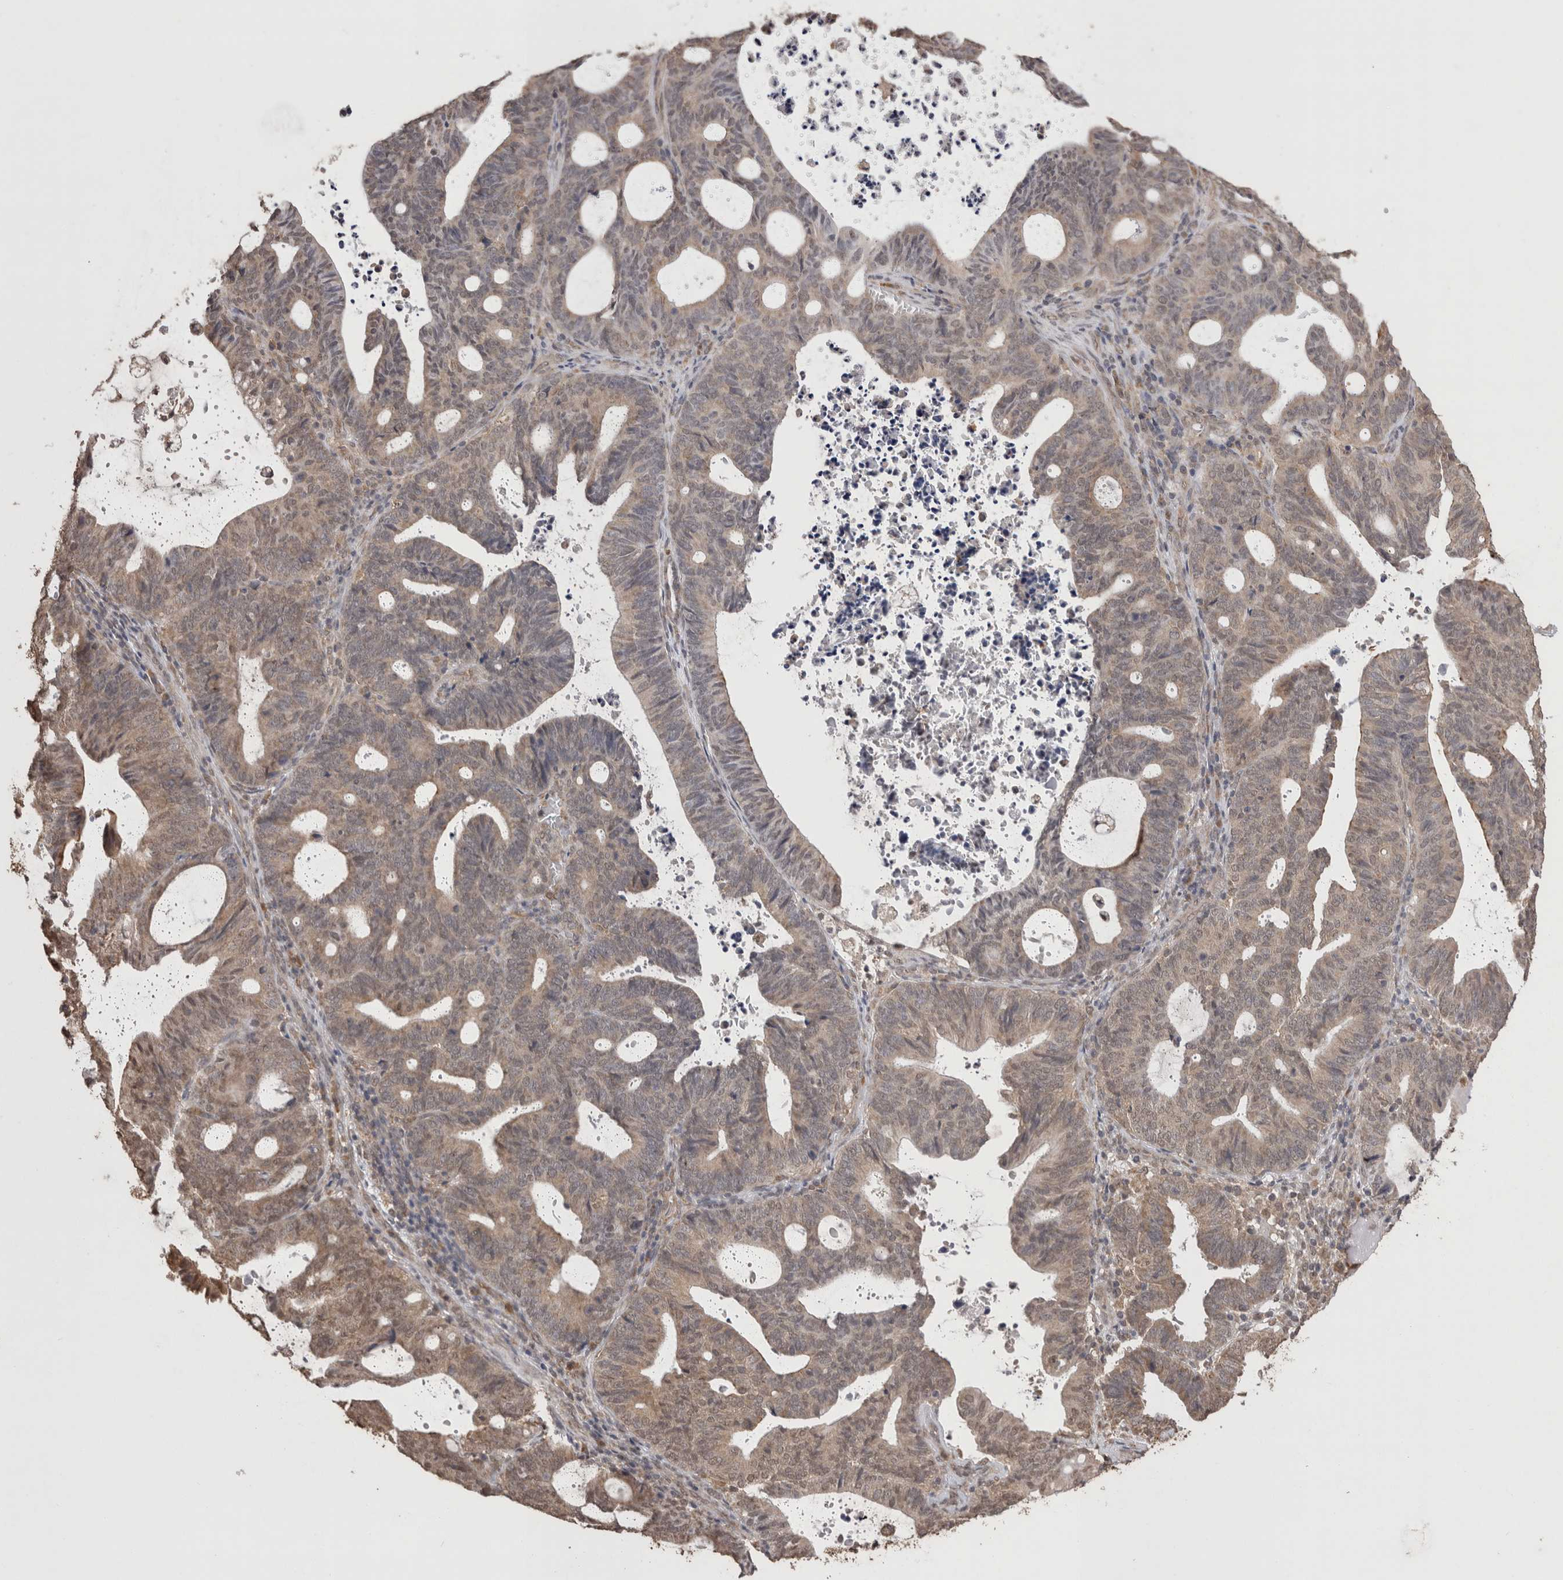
{"staining": {"intensity": "weak", "quantity": ">75%", "location": "cytoplasmic/membranous"}, "tissue": "endometrial cancer", "cell_type": "Tumor cells", "image_type": "cancer", "snomed": [{"axis": "morphology", "description": "Adenocarcinoma, NOS"}, {"axis": "topography", "description": "Uterus"}], "caption": "This image exhibits immunohistochemistry staining of endometrial cancer, with low weak cytoplasmic/membranous positivity in about >75% of tumor cells.", "gene": "GRK5", "patient": {"sex": "female", "age": 83}}